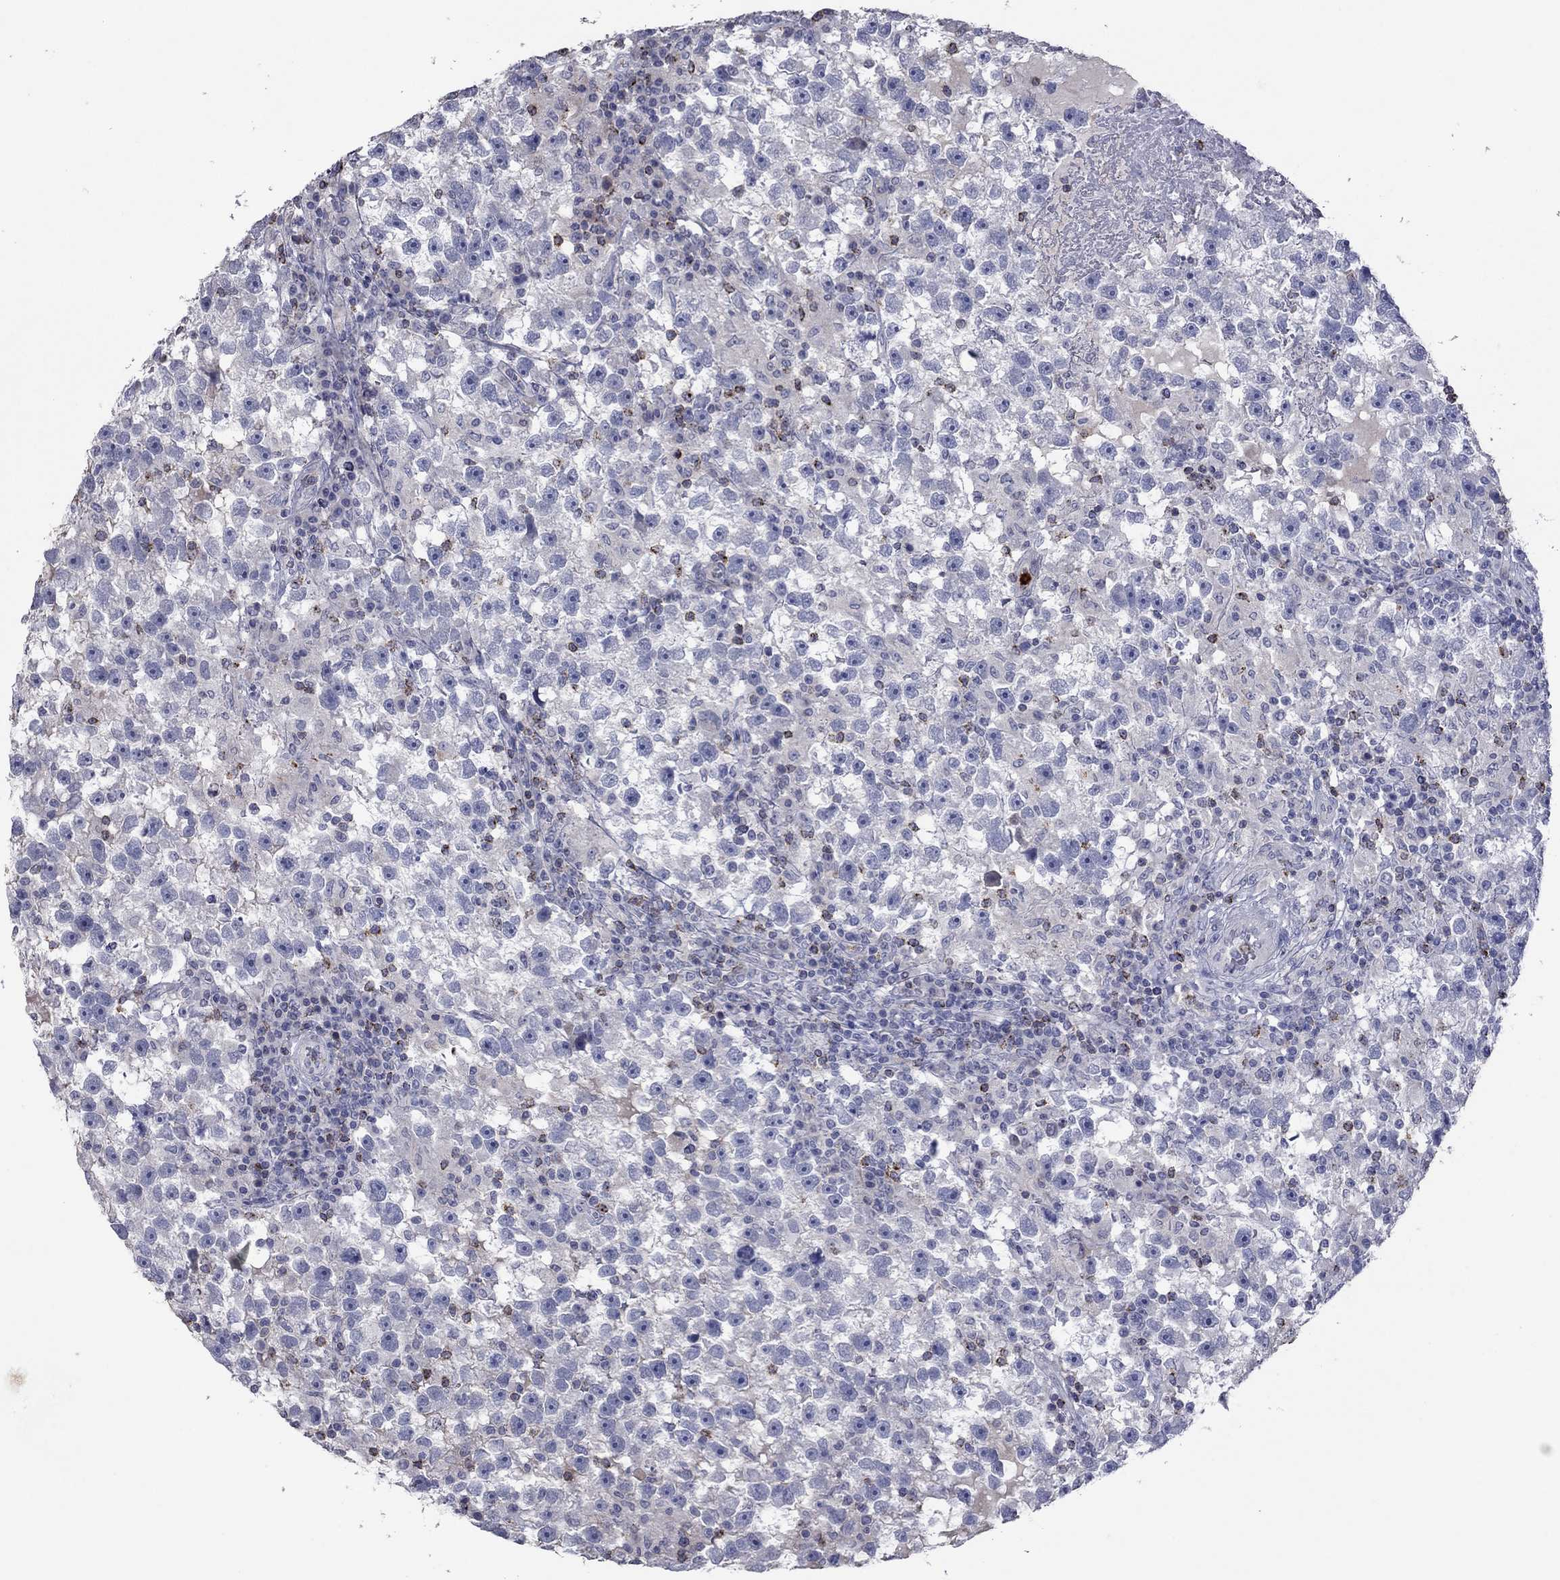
{"staining": {"intensity": "negative", "quantity": "none", "location": "none"}, "tissue": "testis cancer", "cell_type": "Tumor cells", "image_type": "cancer", "snomed": [{"axis": "morphology", "description": "Seminoma, NOS"}, {"axis": "topography", "description": "Testis"}], "caption": "DAB immunohistochemical staining of testis cancer exhibits no significant expression in tumor cells. (Brightfield microscopy of DAB (3,3'-diaminobenzidine) immunohistochemistry at high magnification).", "gene": "CCL5", "patient": {"sex": "male", "age": 47}}